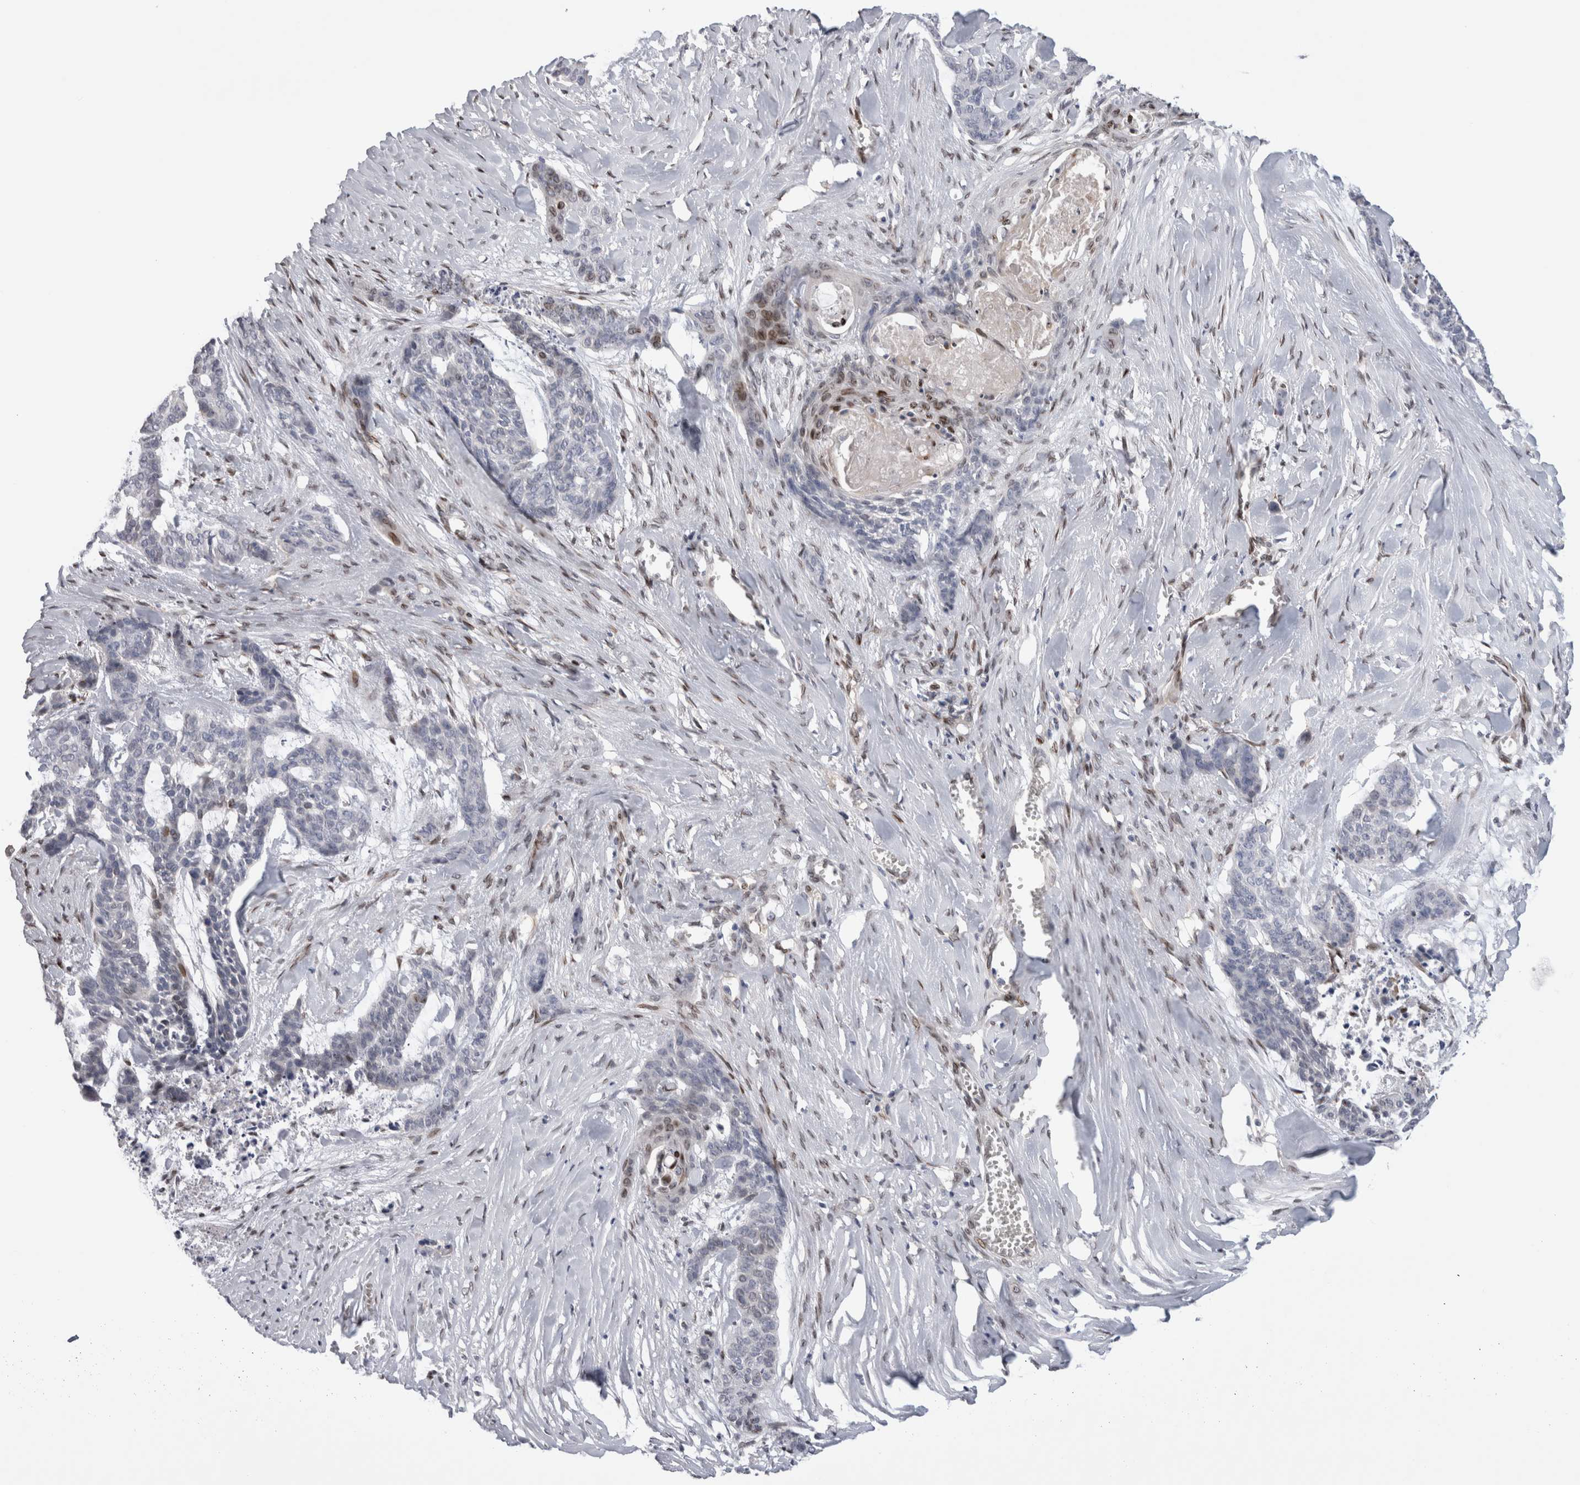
{"staining": {"intensity": "moderate", "quantity": "<25%", "location": "nuclear"}, "tissue": "skin cancer", "cell_type": "Tumor cells", "image_type": "cancer", "snomed": [{"axis": "morphology", "description": "Basal cell carcinoma"}, {"axis": "topography", "description": "Skin"}], "caption": "This photomicrograph exhibits skin cancer (basal cell carcinoma) stained with immunohistochemistry (IHC) to label a protein in brown. The nuclear of tumor cells show moderate positivity for the protein. Nuclei are counter-stained blue.", "gene": "DMTN", "patient": {"sex": "female", "age": 64}}